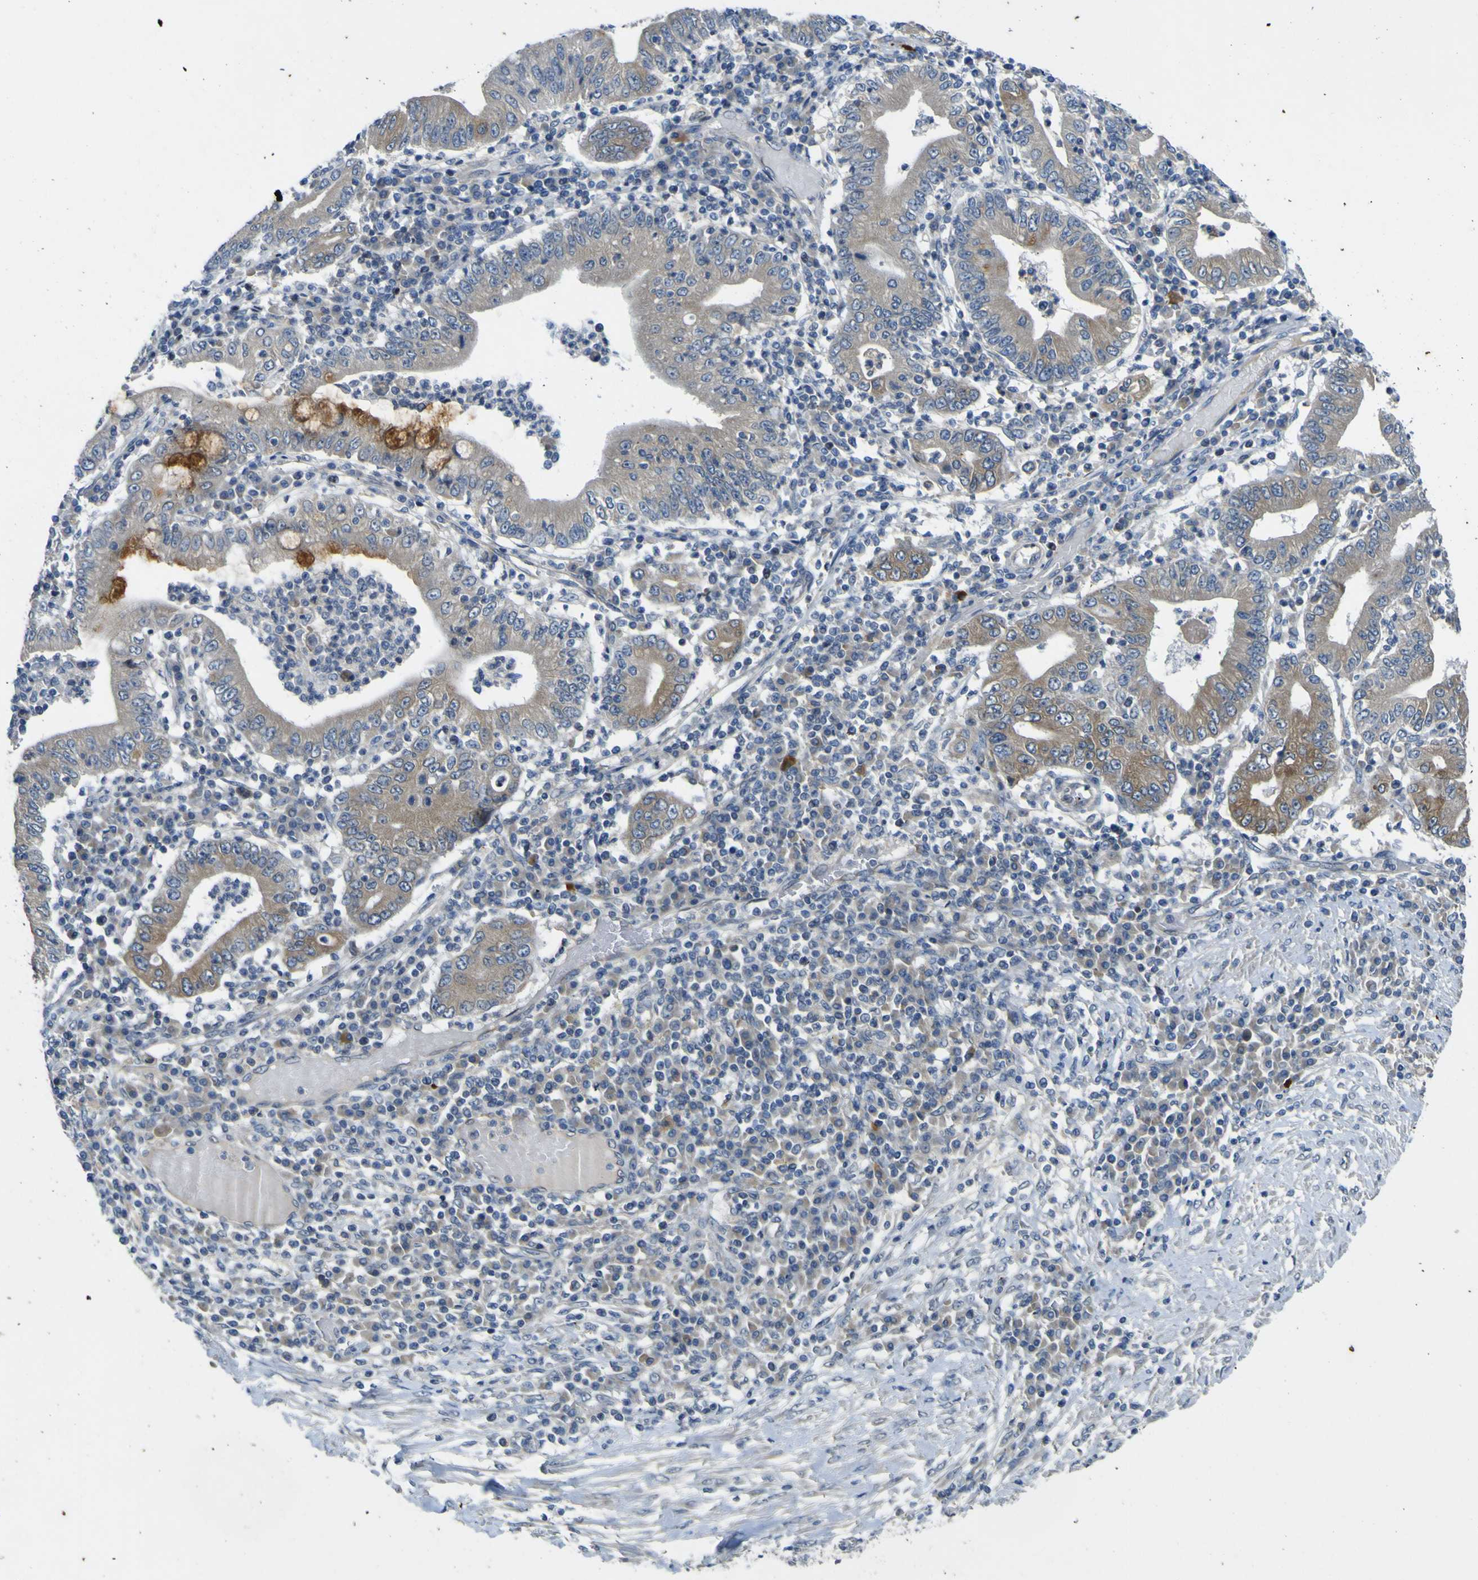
{"staining": {"intensity": "weak", "quantity": ">75%", "location": "cytoplasmic/membranous"}, "tissue": "stomach cancer", "cell_type": "Tumor cells", "image_type": "cancer", "snomed": [{"axis": "morphology", "description": "Normal tissue, NOS"}, {"axis": "morphology", "description": "Adenocarcinoma, NOS"}, {"axis": "topography", "description": "Esophagus"}, {"axis": "topography", "description": "Stomach, upper"}, {"axis": "topography", "description": "Peripheral nerve tissue"}], "caption": "A low amount of weak cytoplasmic/membranous staining is appreciated in approximately >75% of tumor cells in stomach cancer tissue.", "gene": "LDLR", "patient": {"sex": "male", "age": 62}}